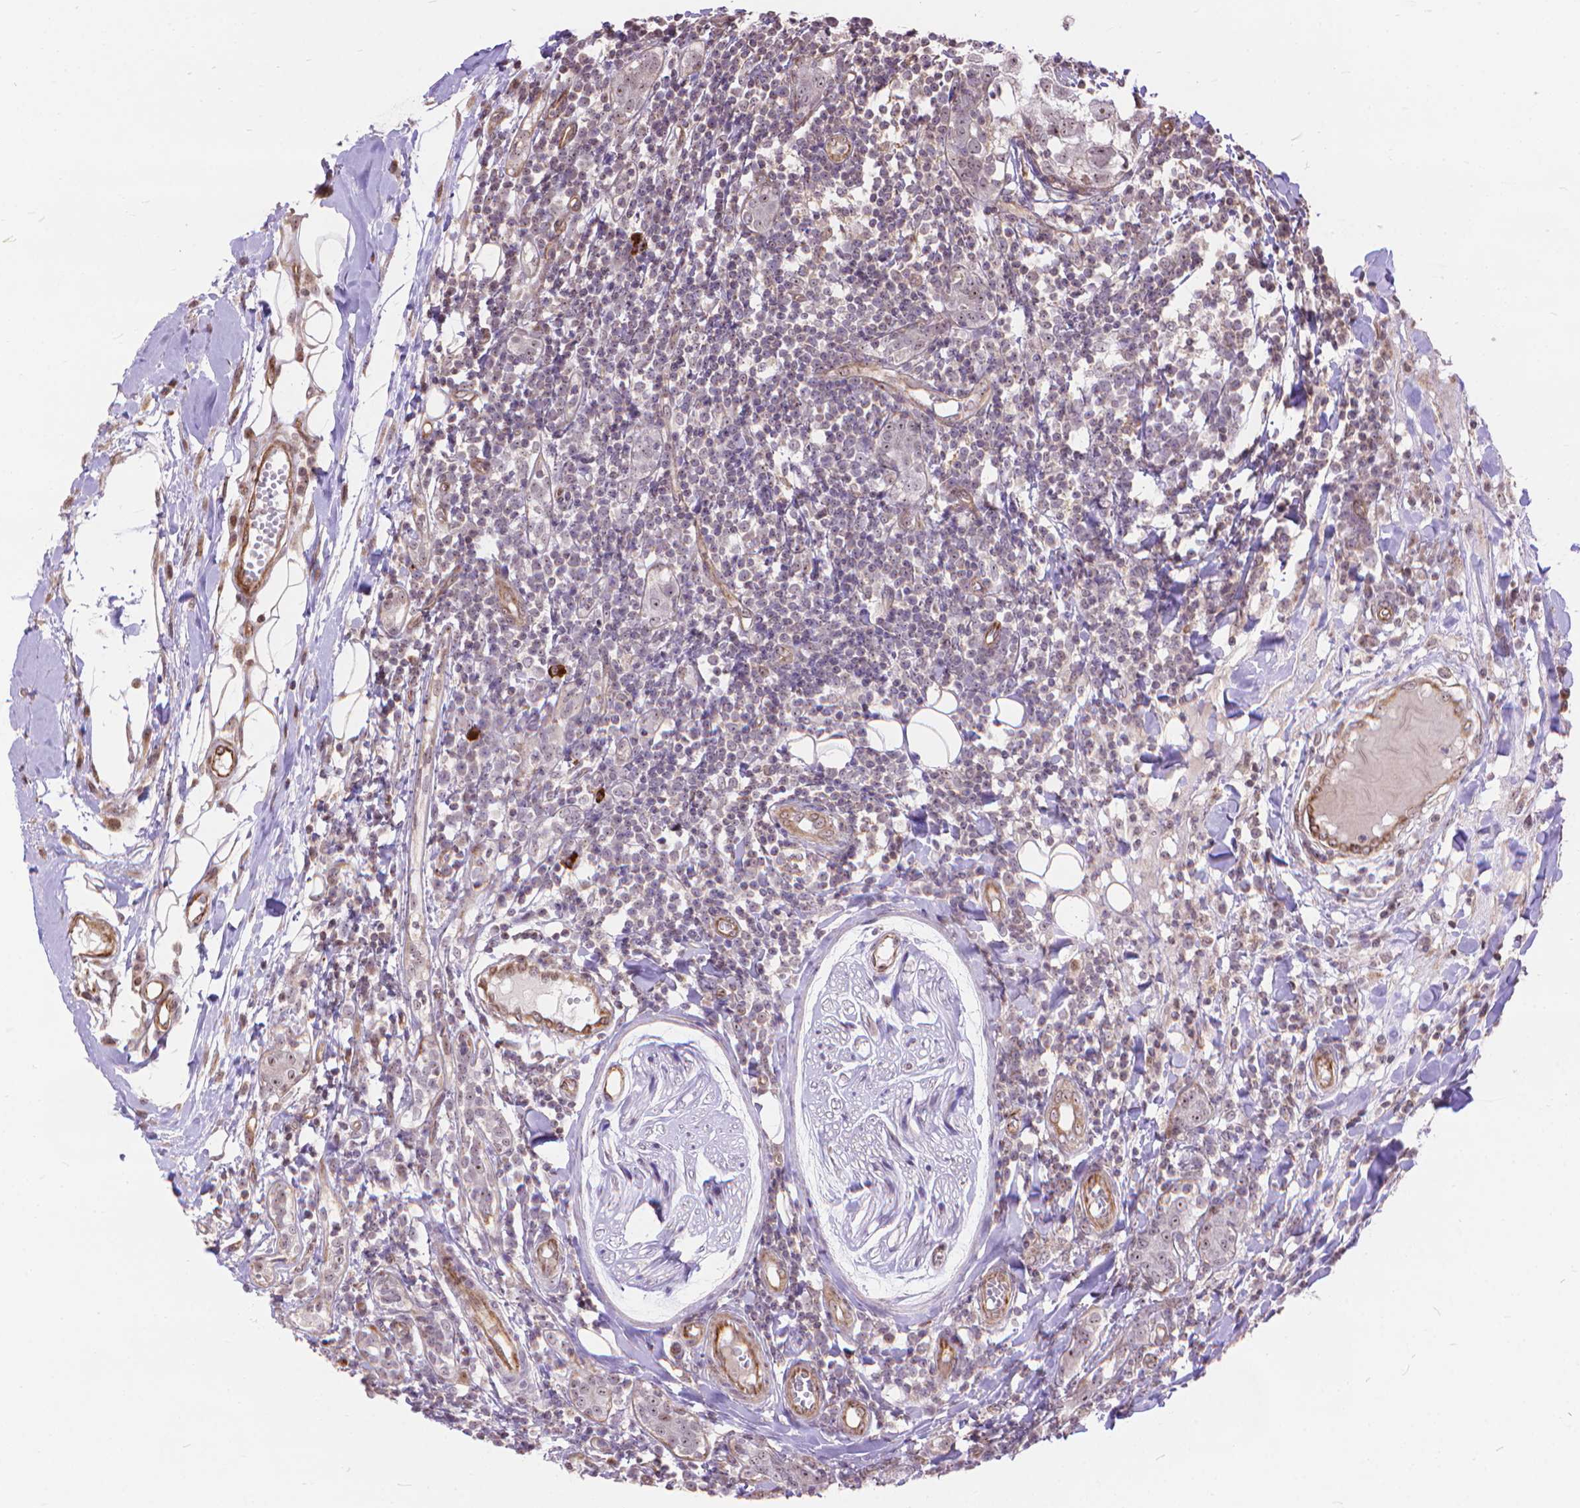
{"staining": {"intensity": "weak", "quantity": ">75%", "location": "nuclear"}, "tissue": "breast cancer", "cell_type": "Tumor cells", "image_type": "cancer", "snomed": [{"axis": "morphology", "description": "Duct carcinoma"}, {"axis": "topography", "description": "Breast"}], "caption": "Protein analysis of infiltrating ductal carcinoma (breast) tissue exhibits weak nuclear positivity in approximately >75% of tumor cells.", "gene": "TMEM135", "patient": {"sex": "female", "age": 30}}